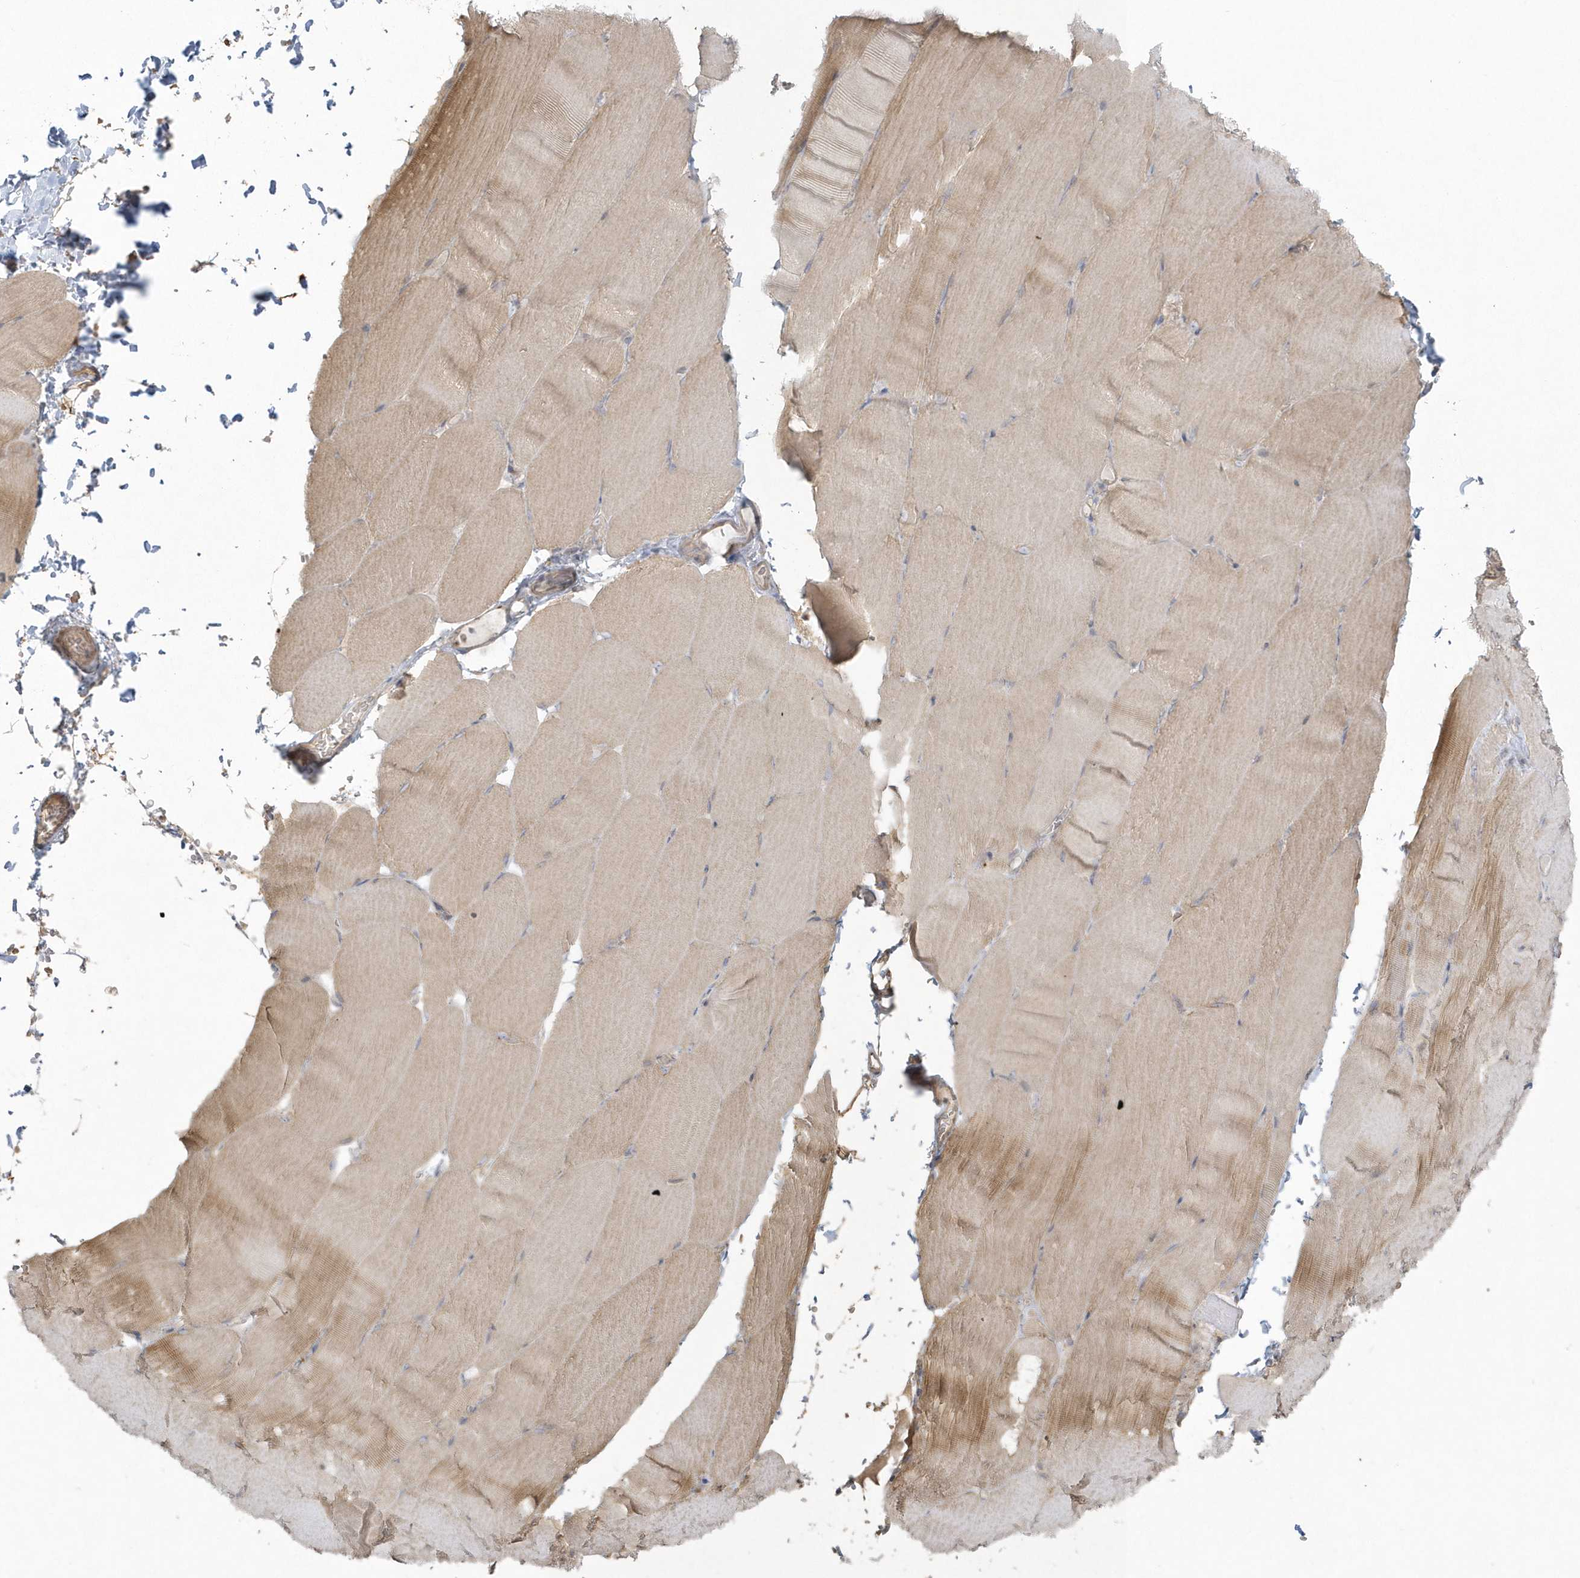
{"staining": {"intensity": "moderate", "quantity": "<25%", "location": "cytoplasmic/membranous"}, "tissue": "skeletal muscle", "cell_type": "Myocytes", "image_type": "normal", "snomed": [{"axis": "morphology", "description": "Normal tissue, NOS"}, {"axis": "topography", "description": "Skeletal muscle"}, {"axis": "topography", "description": "Parathyroid gland"}], "caption": "Immunohistochemical staining of benign human skeletal muscle exhibits <25% levels of moderate cytoplasmic/membranous protein staining in about <25% of myocytes. (DAB IHC with brightfield microscopy, high magnification).", "gene": "BLTP3A", "patient": {"sex": "female", "age": 37}}